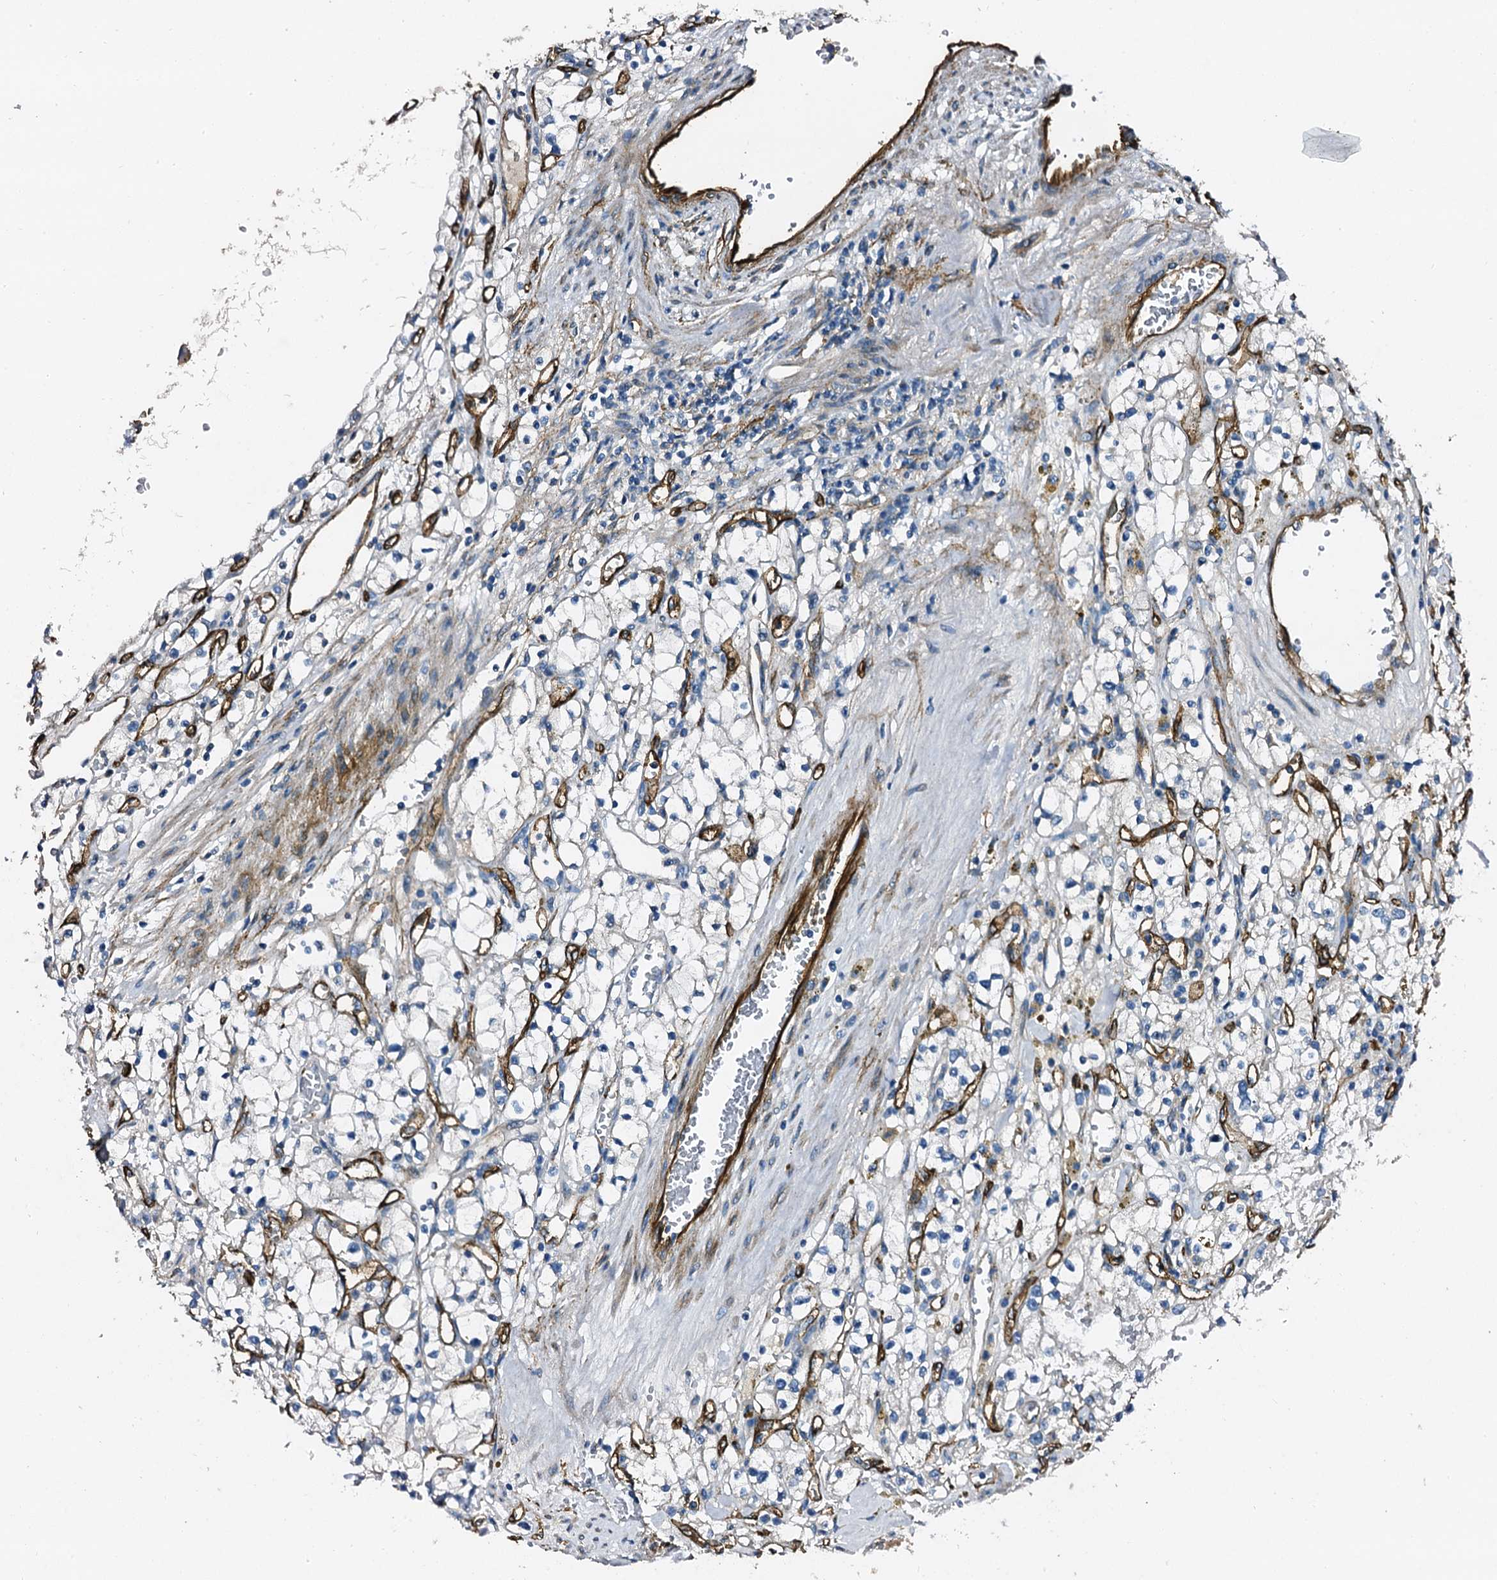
{"staining": {"intensity": "negative", "quantity": "none", "location": "none"}, "tissue": "renal cancer", "cell_type": "Tumor cells", "image_type": "cancer", "snomed": [{"axis": "morphology", "description": "Adenocarcinoma, NOS"}, {"axis": "topography", "description": "Kidney"}], "caption": "This is an immunohistochemistry image of human adenocarcinoma (renal). There is no staining in tumor cells.", "gene": "DBX1", "patient": {"sex": "male", "age": 56}}